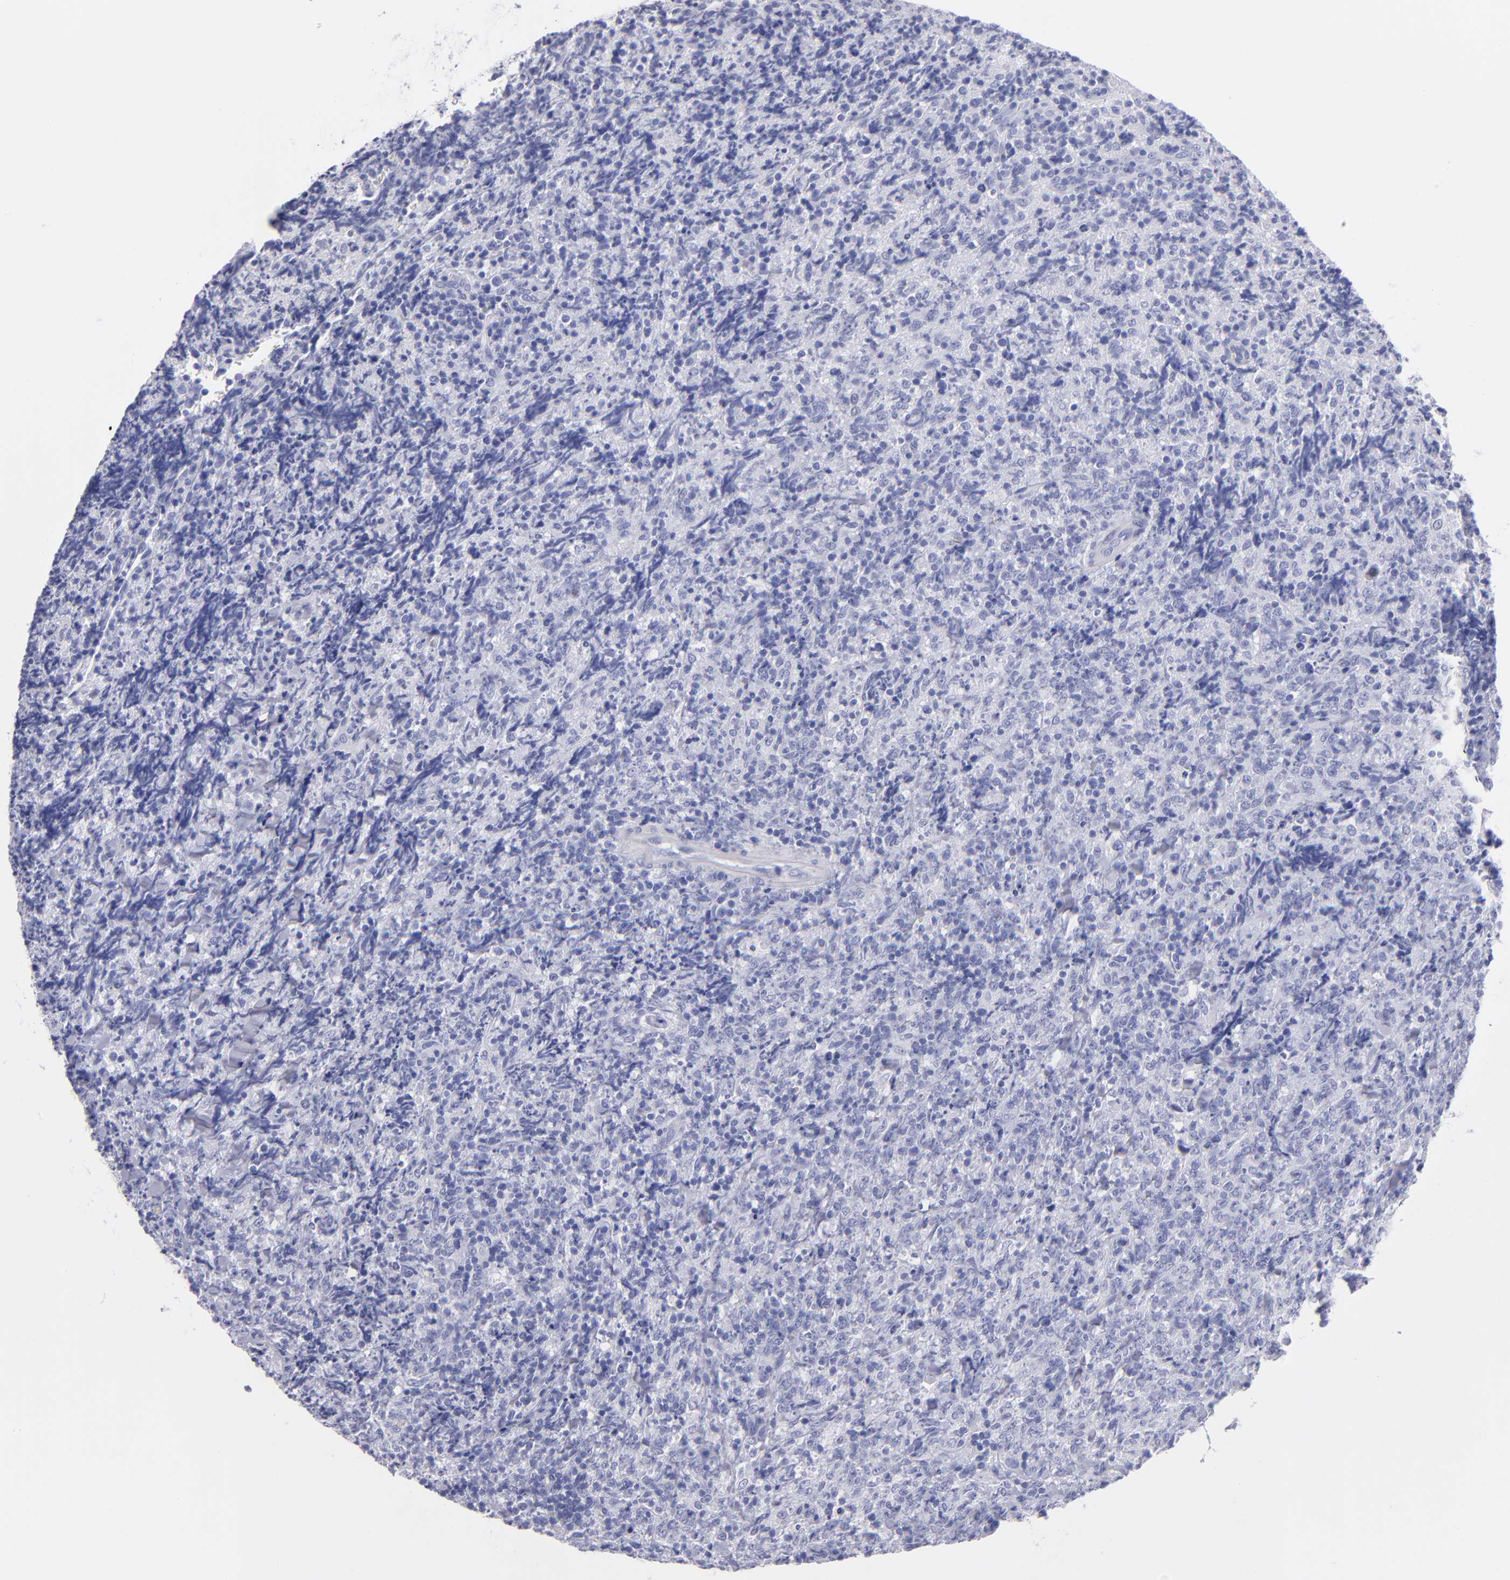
{"staining": {"intensity": "negative", "quantity": "none", "location": "none"}, "tissue": "lymphoma", "cell_type": "Tumor cells", "image_type": "cancer", "snomed": [{"axis": "morphology", "description": "Malignant lymphoma, non-Hodgkin's type, High grade"}, {"axis": "topography", "description": "Tonsil"}], "caption": "Human lymphoma stained for a protein using immunohistochemistry (IHC) exhibits no expression in tumor cells.", "gene": "MB", "patient": {"sex": "female", "age": 36}}